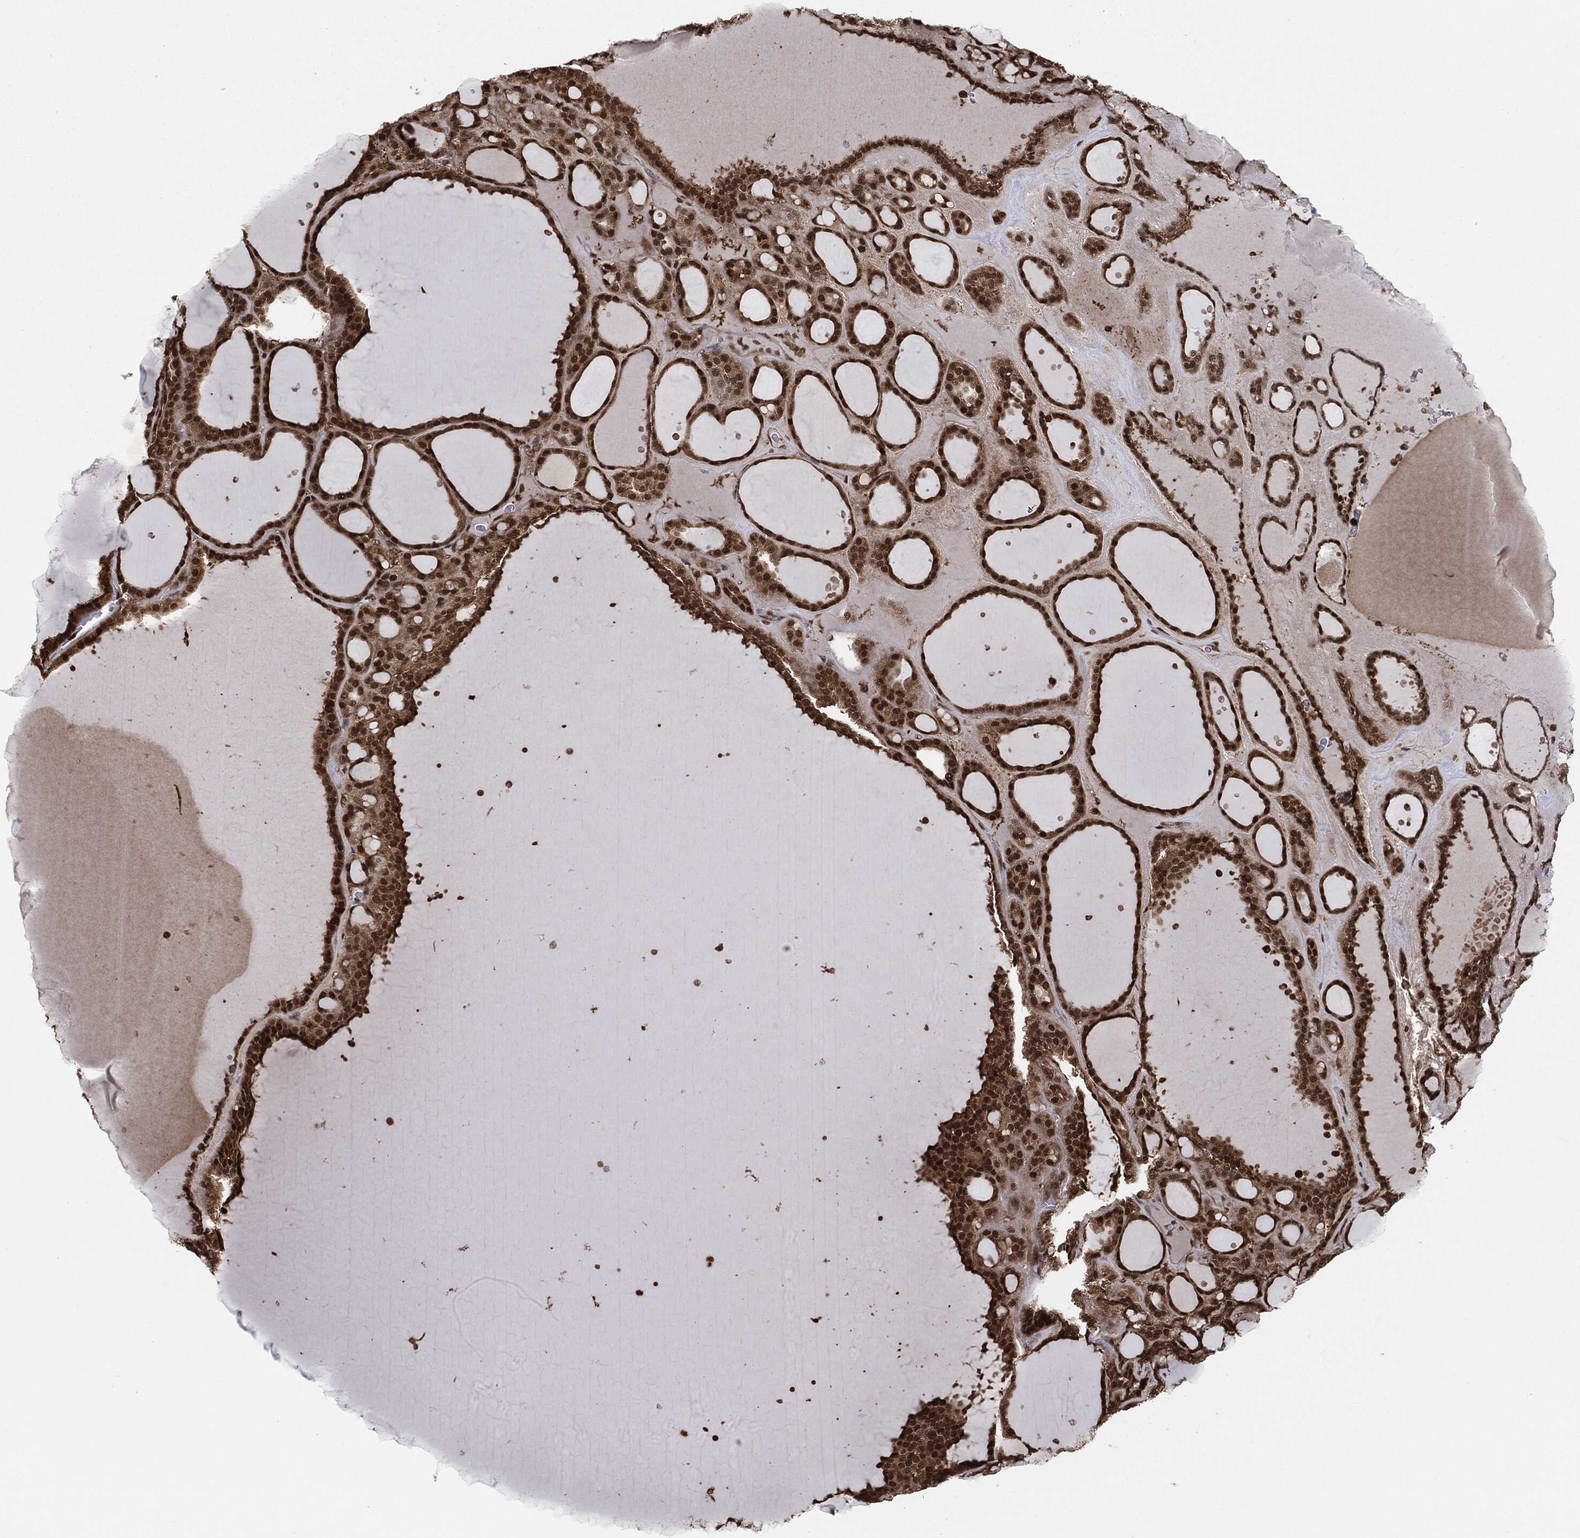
{"staining": {"intensity": "moderate", "quantity": ">75%", "location": "cytoplasmic/membranous,nuclear"}, "tissue": "thyroid gland", "cell_type": "Glandular cells", "image_type": "normal", "snomed": [{"axis": "morphology", "description": "Normal tissue, NOS"}, {"axis": "topography", "description": "Thyroid gland"}], "caption": "This is a histology image of IHC staining of unremarkable thyroid gland, which shows moderate expression in the cytoplasmic/membranous,nuclear of glandular cells.", "gene": "CAPRIN2", "patient": {"sex": "male", "age": 63}}